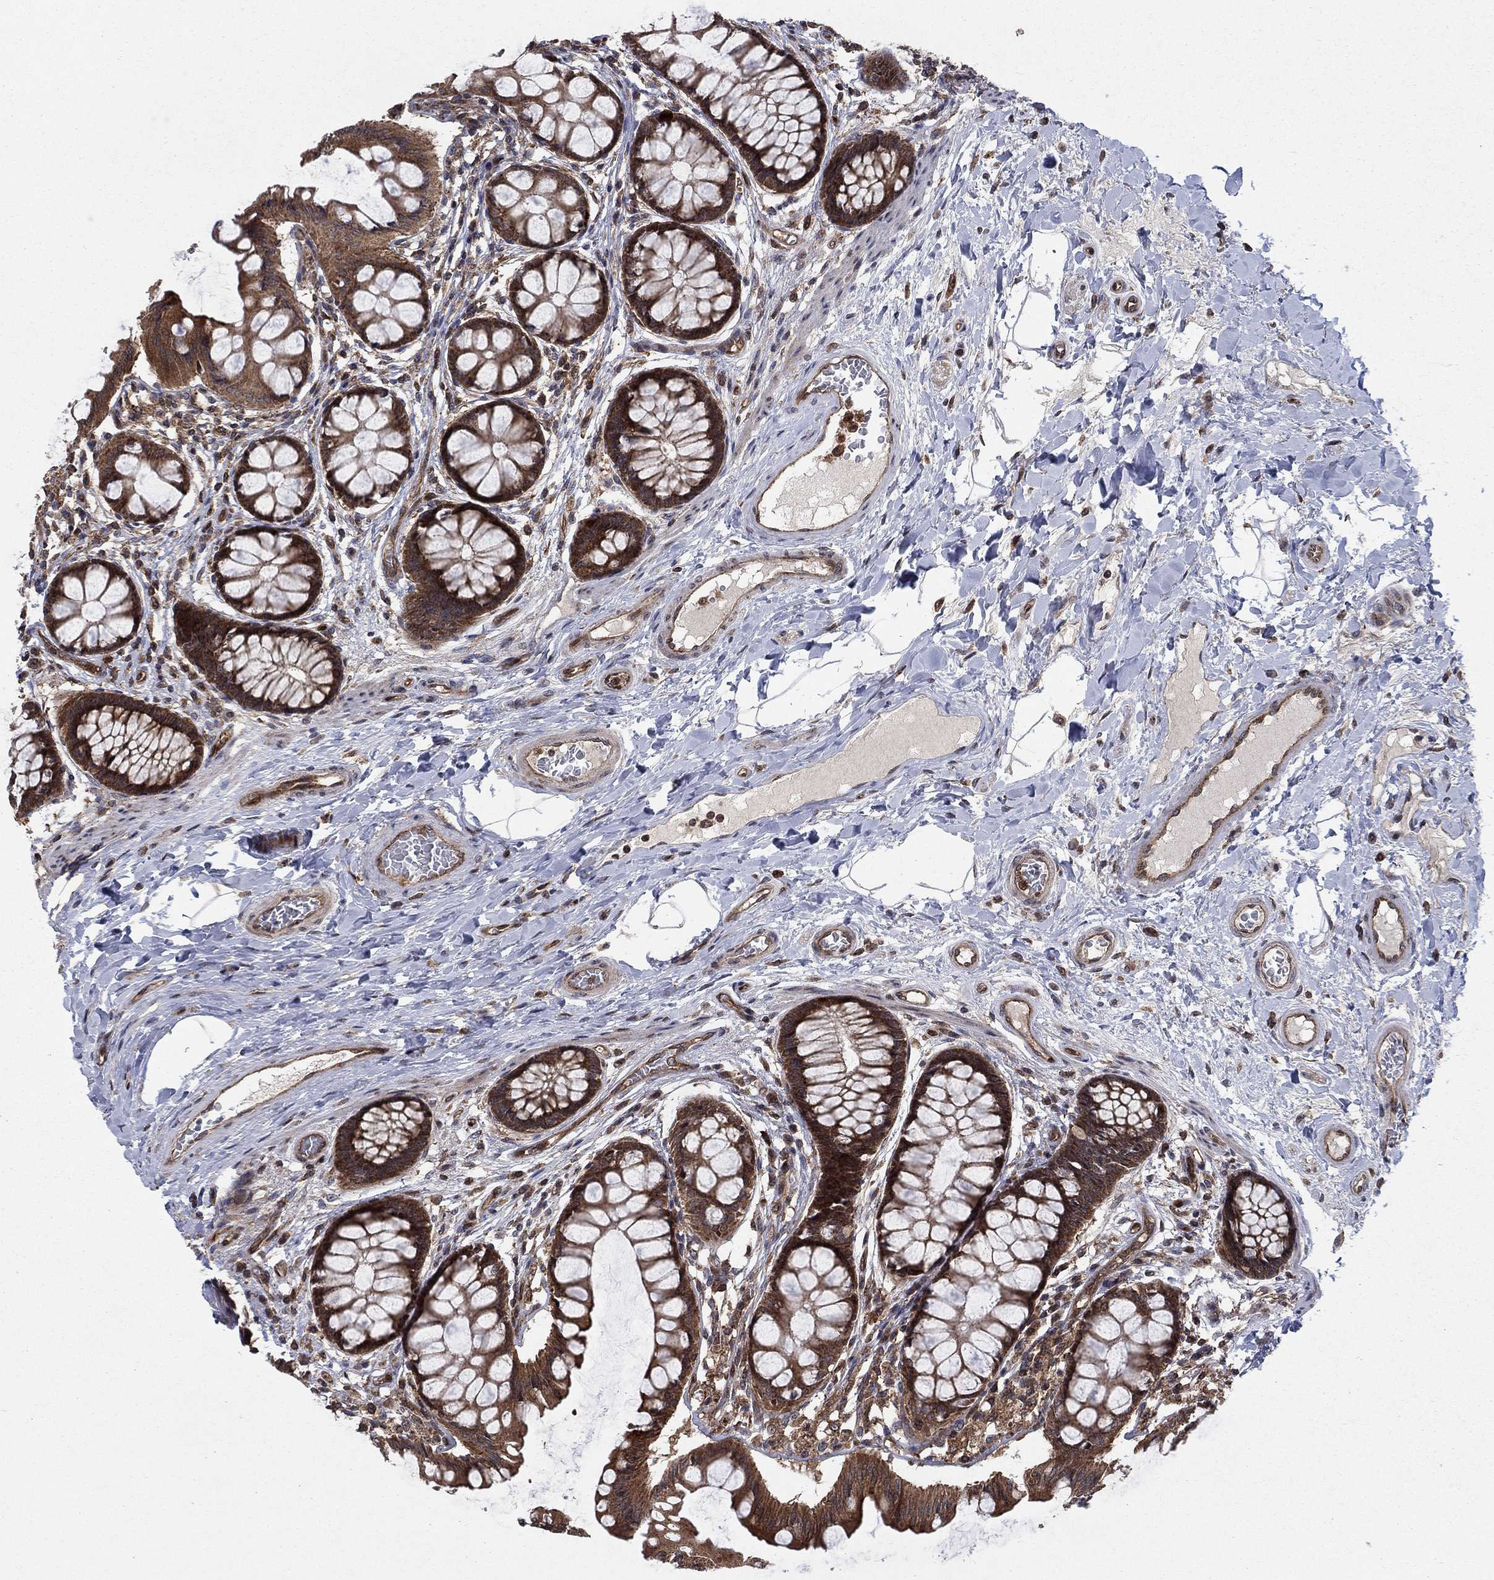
{"staining": {"intensity": "strong", "quantity": ">75%", "location": "cytoplasmic/membranous"}, "tissue": "colon", "cell_type": "Endothelial cells", "image_type": "normal", "snomed": [{"axis": "morphology", "description": "Normal tissue, NOS"}, {"axis": "topography", "description": "Colon"}], "caption": "Immunohistochemical staining of normal human colon reveals >75% levels of strong cytoplasmic/membranous protein expression in approximately >75% of endothelial cells. The staining was performed using DAB to visualize the protein expression in brown, while the nuclei were stained in blue with hematoxylin (Magnification: 20x).", "gene": "IFI35", "patient": {"sex": "female", "age": 65}}